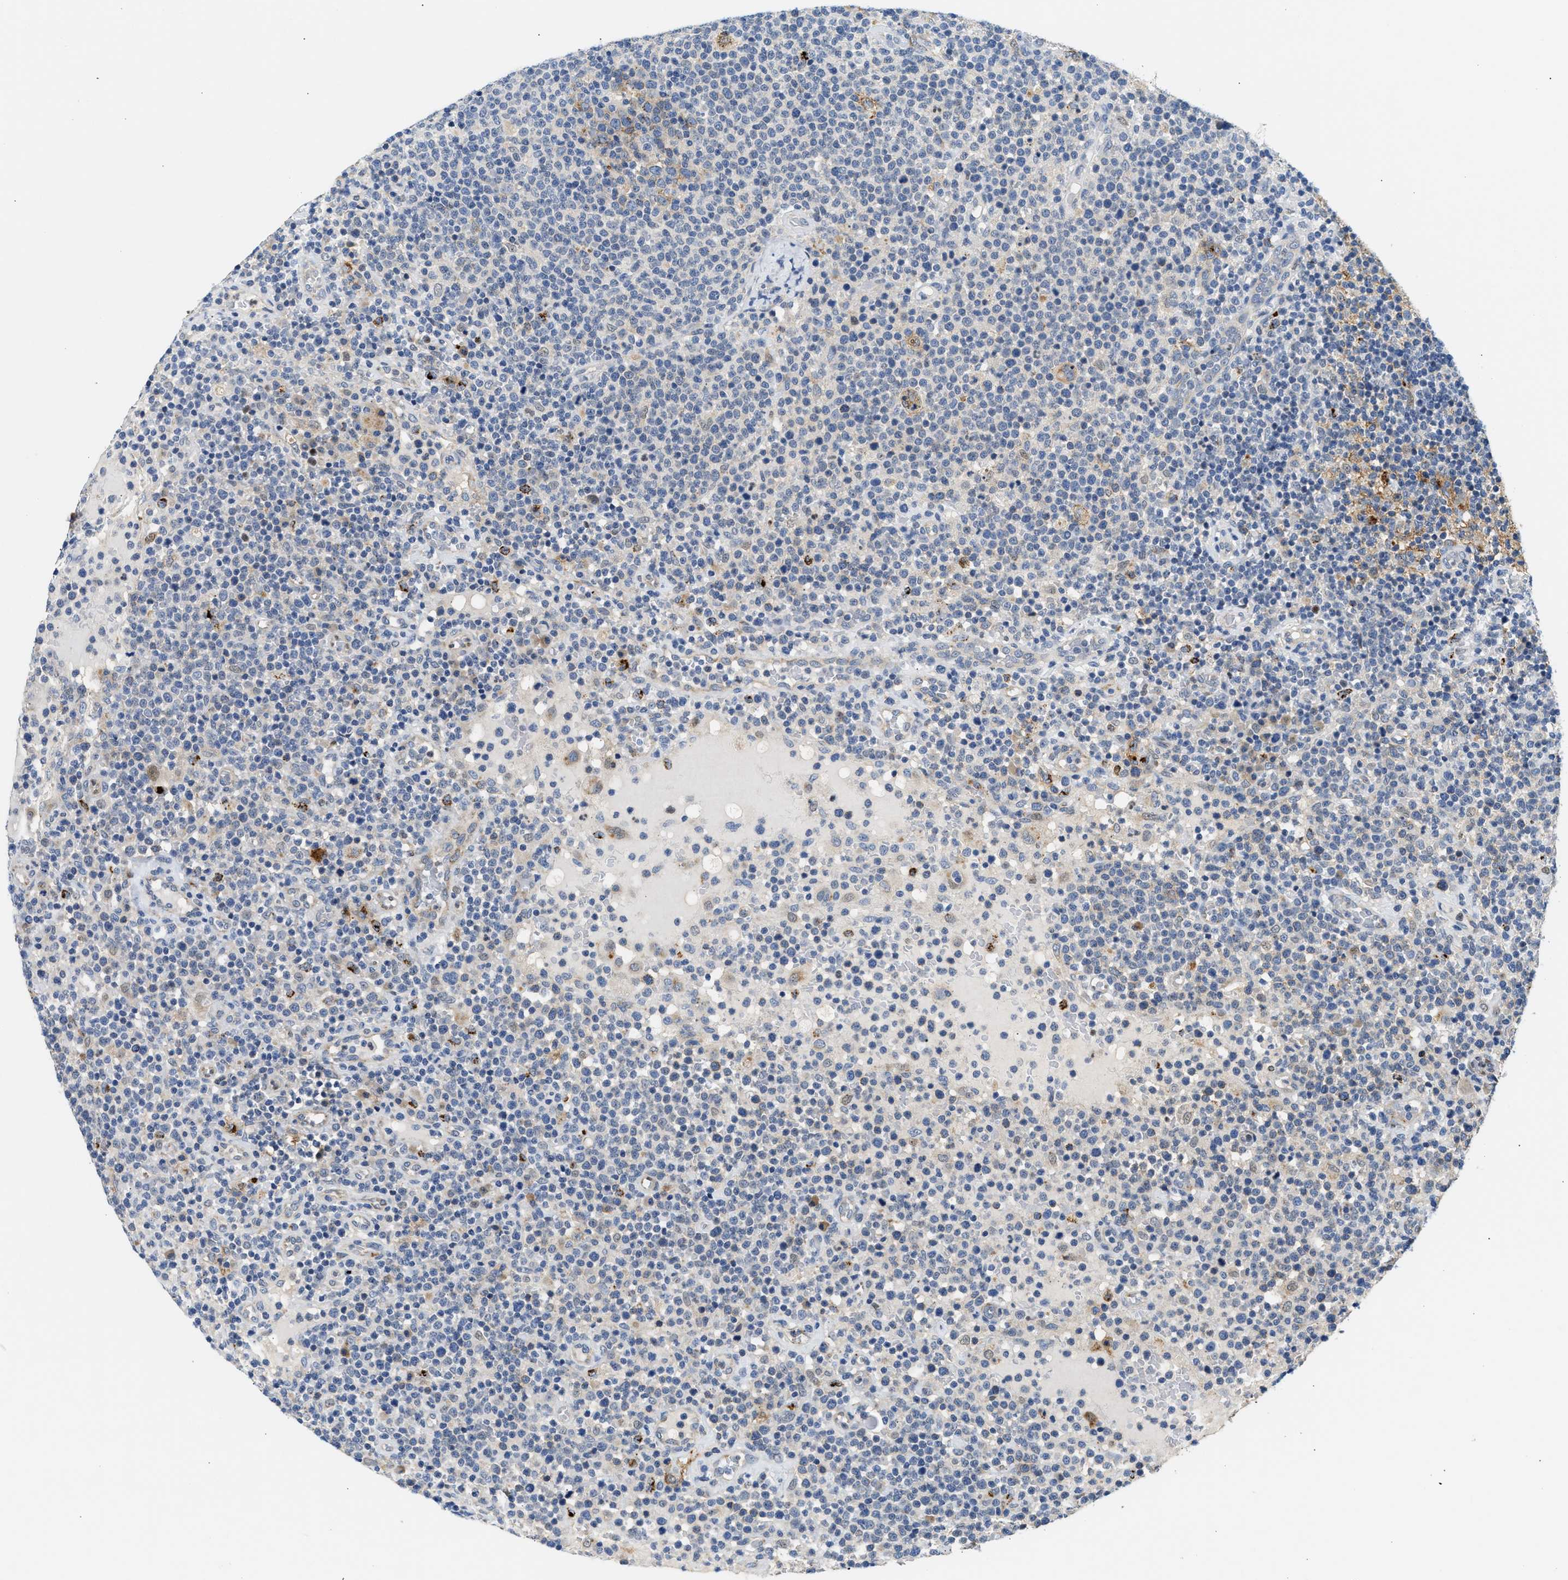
{"staining": {"intensity": "negative", "quantity": "none", "location": "none"}, "tissue": "lymphoma", "cell_type": "Tumor cells", "image_type": "cancer", "snomed": [{"axis": "morphology", "description": "Malignant lymphoma, non-Hodgkin's type, High grade"}, {"axis": "topography", "description": "Lymph node"}], "caption": "Immunohistochemistry photomicrograph of human high-grade malignant lymphoma, non-Hodgkin's type stained for a protein (brown), which displays no positivity in tumor cells.", "gene": "PPM1L", "patient": {"sex": "male", "age": 61}}